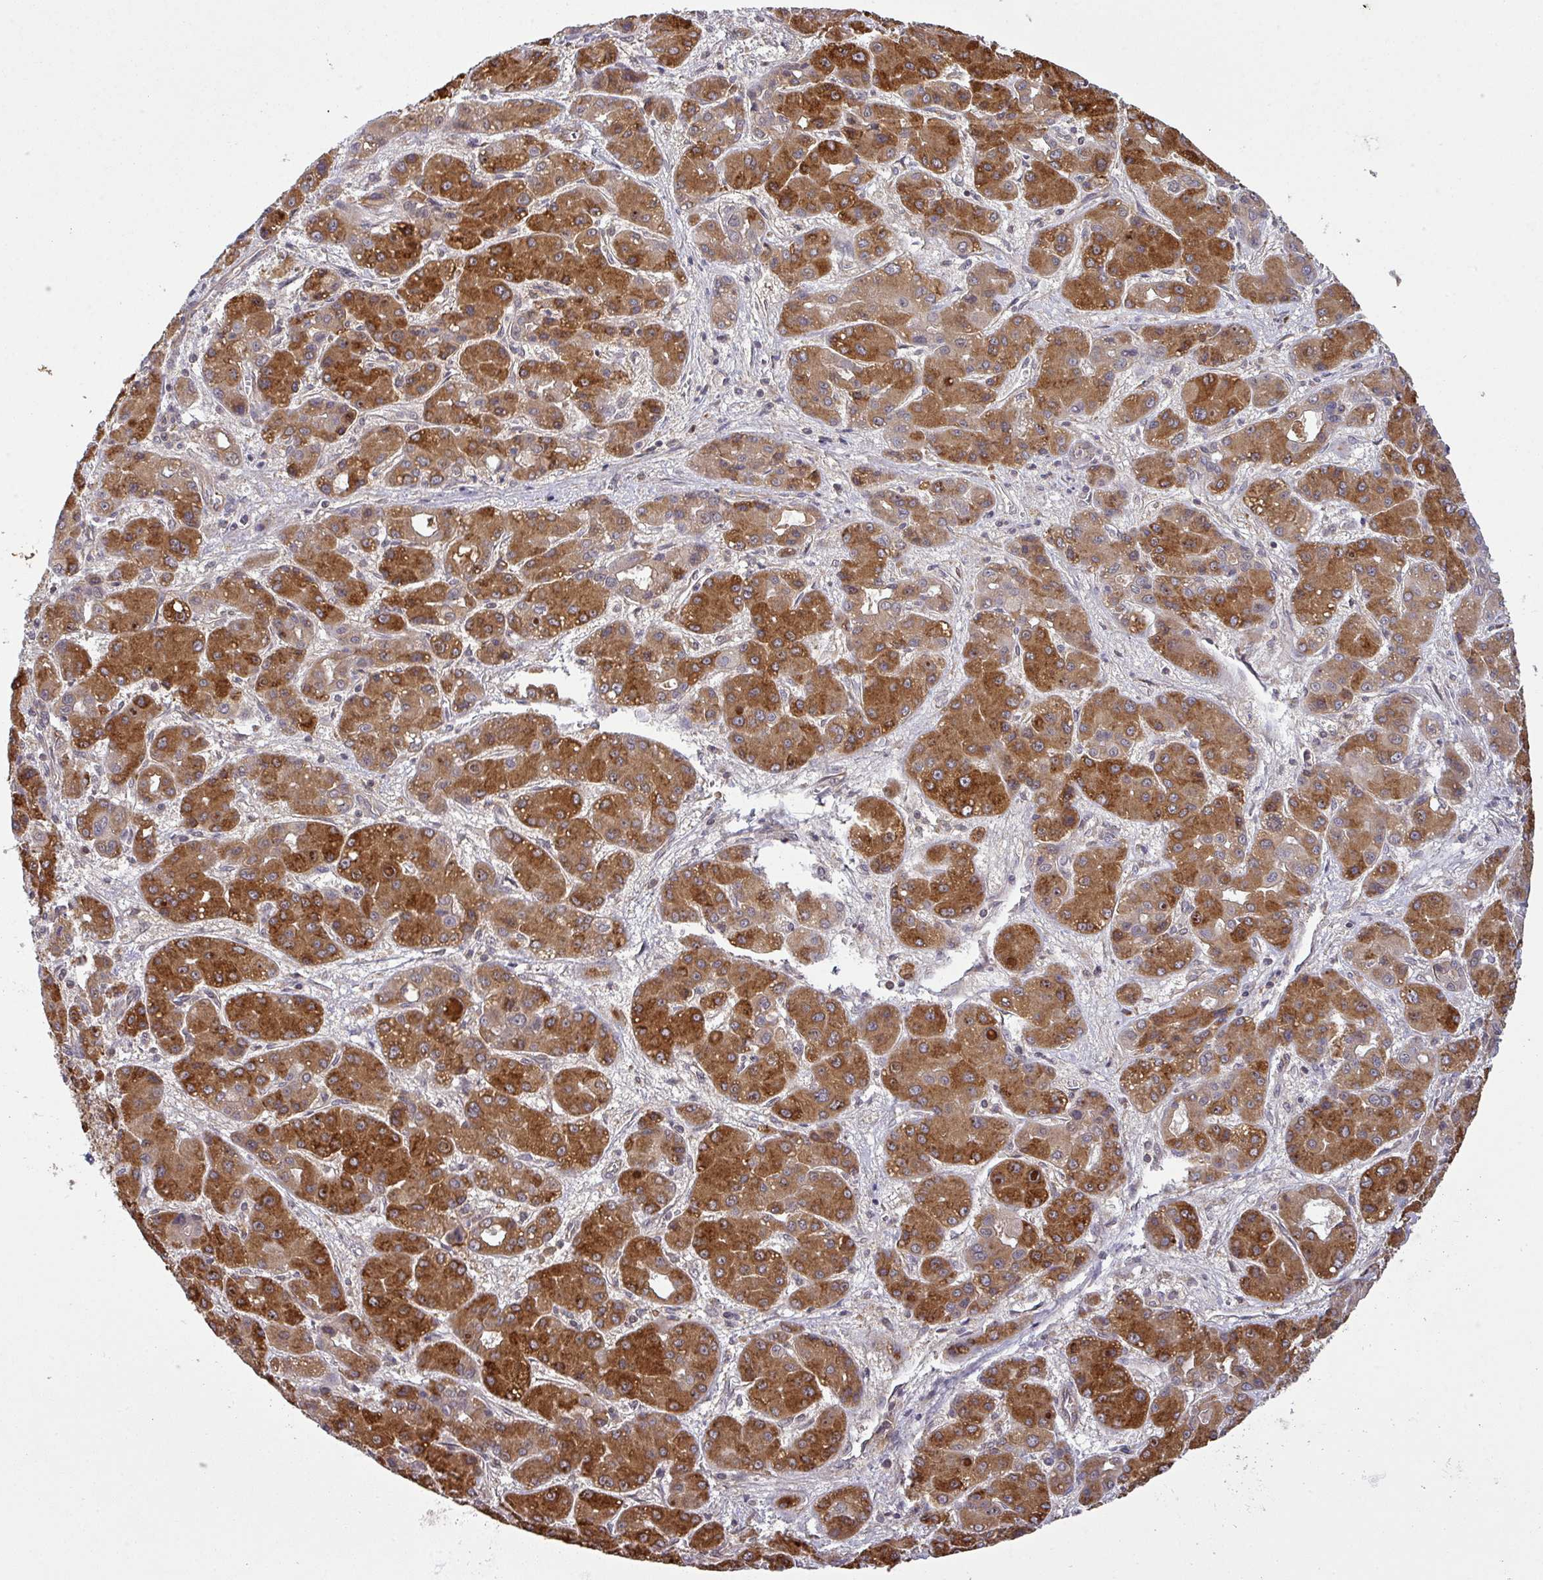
{"staining": {"intensity": "strong", "quantity": ">75%", "location": "cytoplasmic/membranous"}, "tissue": "liver cancer", "cell_type": "Tumor cells", "image_type": "cancer", "snomed": [{"axis": "morphology", "description": "Carcinoma, Hepatocellular, NOS"}, {"axis": "topography", "description": "Liver"}], "caption": "Liver cancer (hepatocellular carcinoma) stained with a protein marker shows strong staining in tumor cells.", "gene": "CCDC121", "patient": {"sex": "male", "age": 55}}